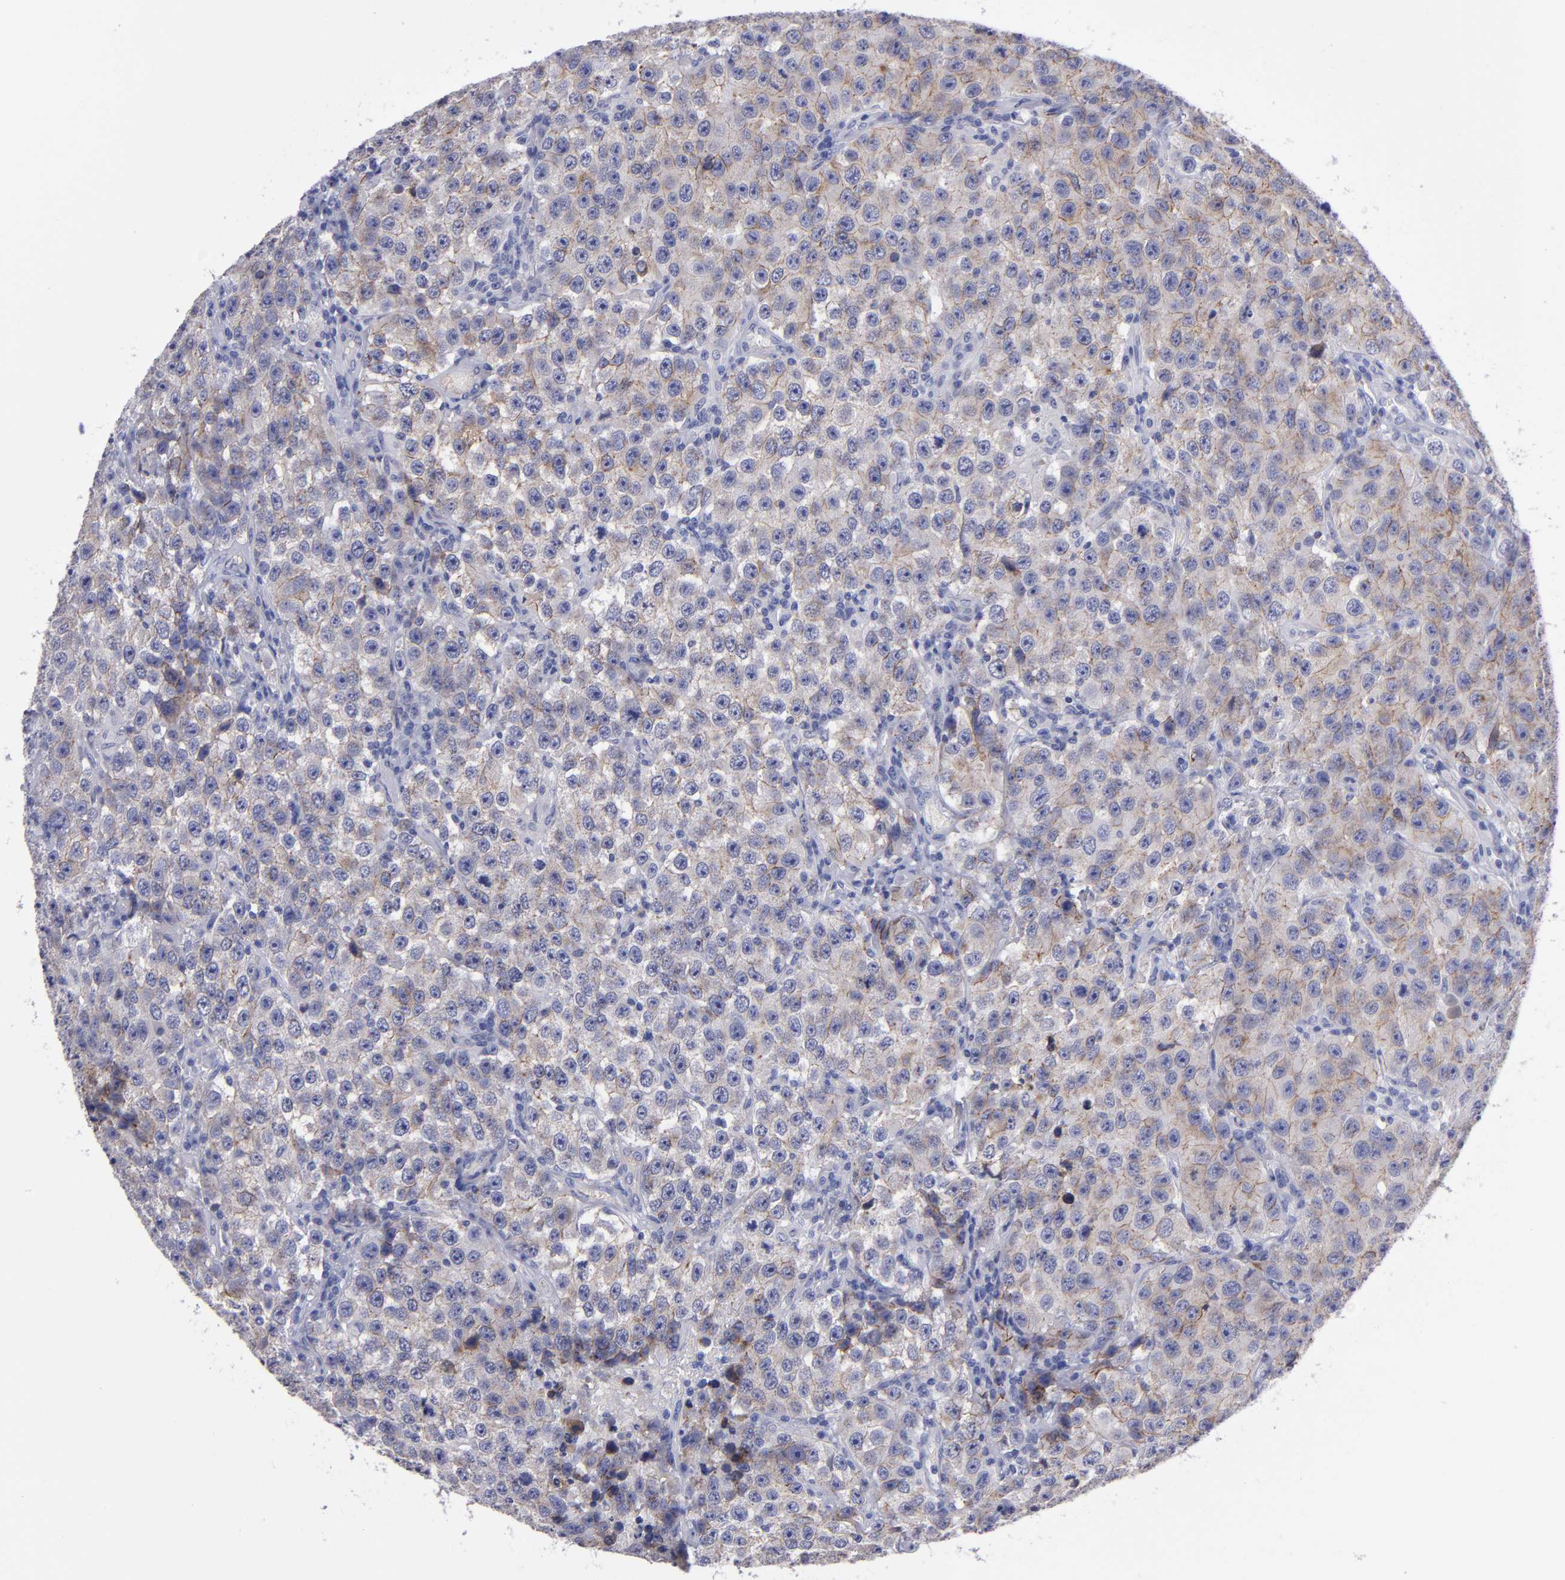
{"staining": {"intensity": "weak", "quantity": "25%-75%", "location": "cytoplasmic/membranous"}, "tissue": "testis cancer", "cell_type": "Tumor cells", "image_type": "cancer", "snomed": [{"axis": "morphology", "description": "Seminoma, NOS"}, {"axis": "topography", "description": "Testis"}], "caption": "Testis seminoma stained with a protein marker shows weak staining in tumor cells.", "gene": "CDH3", "patient": {"sex": "male", "age": 52}}